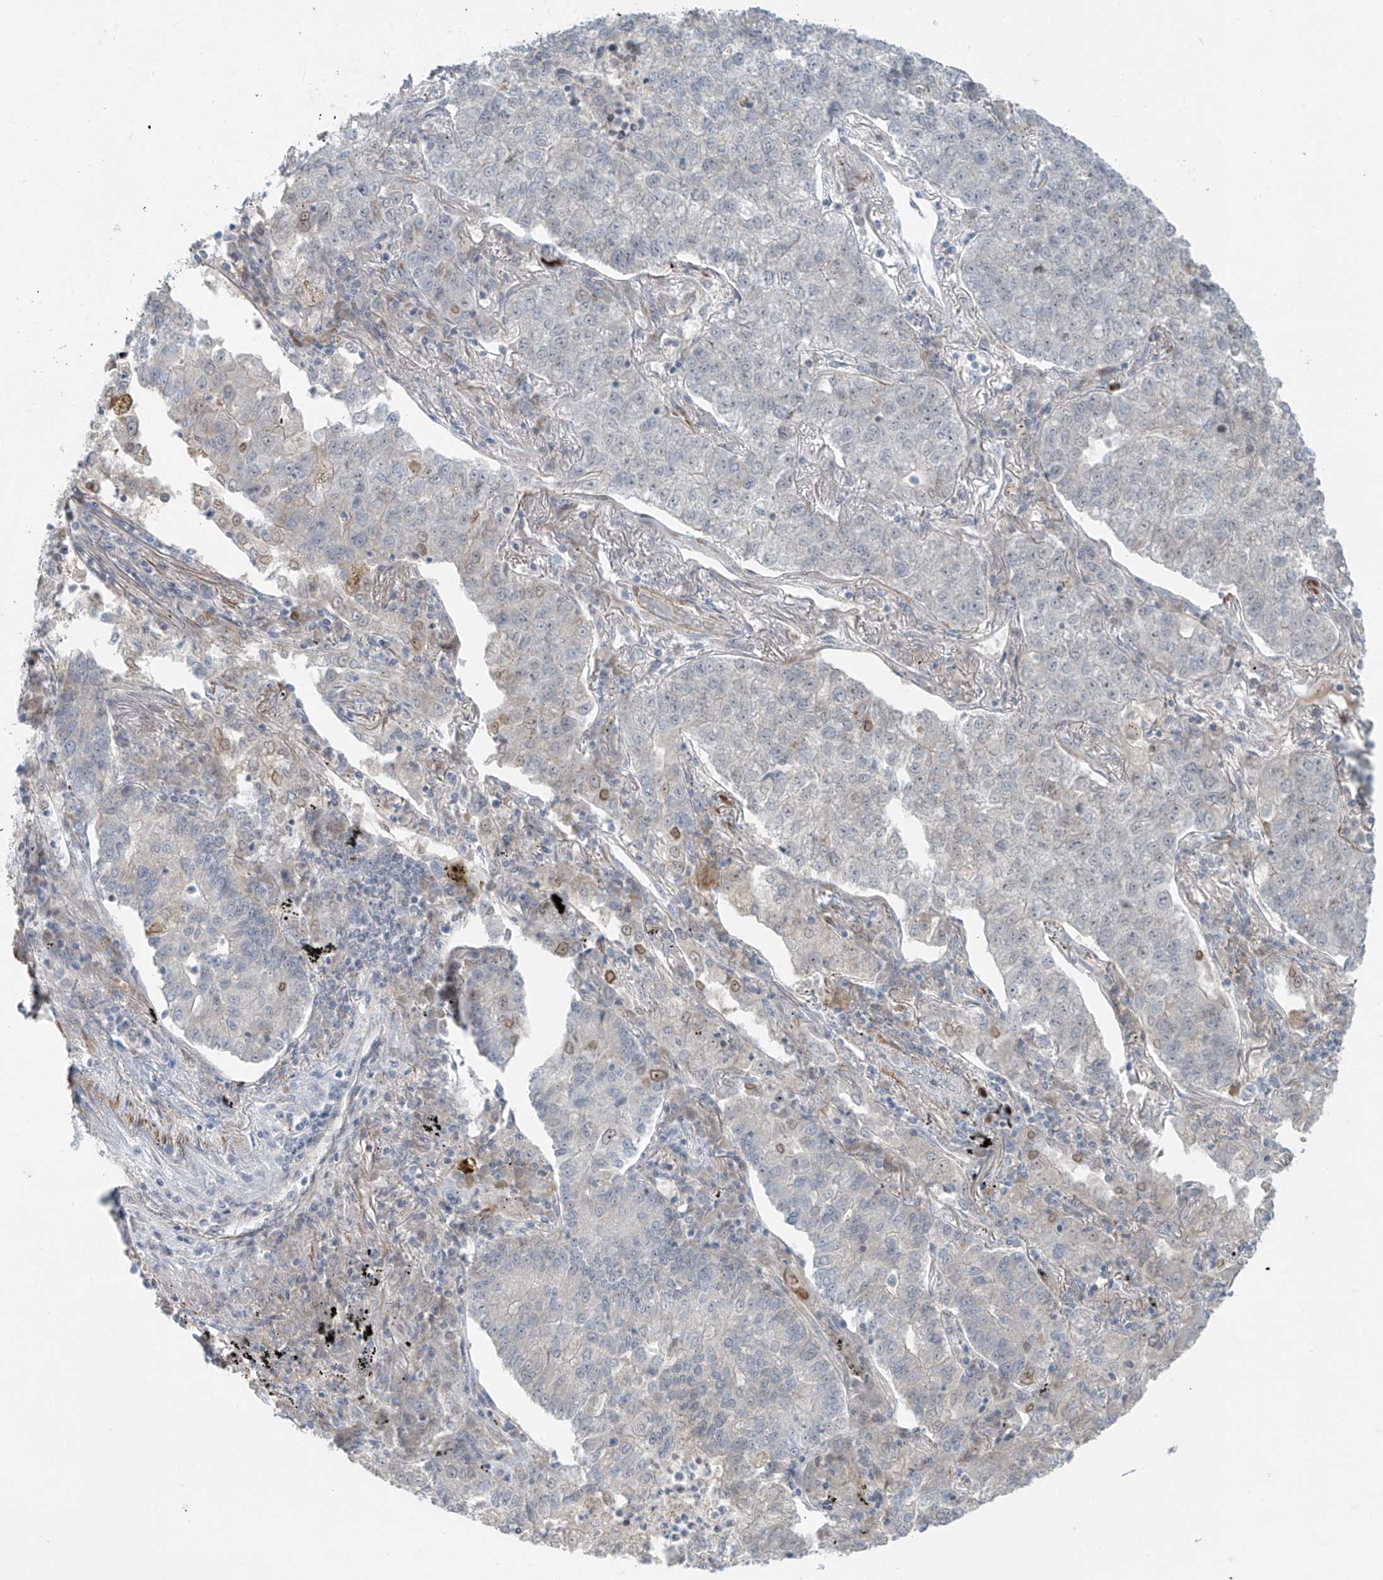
{"staining": {"intensity": "negative", "quantity": "none", "location": "none"}, "tissue": "lung cancer", "cell_type": "Tumor cells", "image_type": "cancer", "snomed": [{"axis": "morphology", "description": "Adenocarcinoma, NOS"}, {"axis": "topography", "description": "Lung"}], "caption": "Immunohistochemical staining of human lung cancer exhibits no significant expression in tumor cells. (DAB (3,3'-diaminobenzidine) immunohistochemistry (IHC) with hematoxylin counter stain).", "gene": "RASGEF1A", "patient": {"sex": "male", "age": 49}}